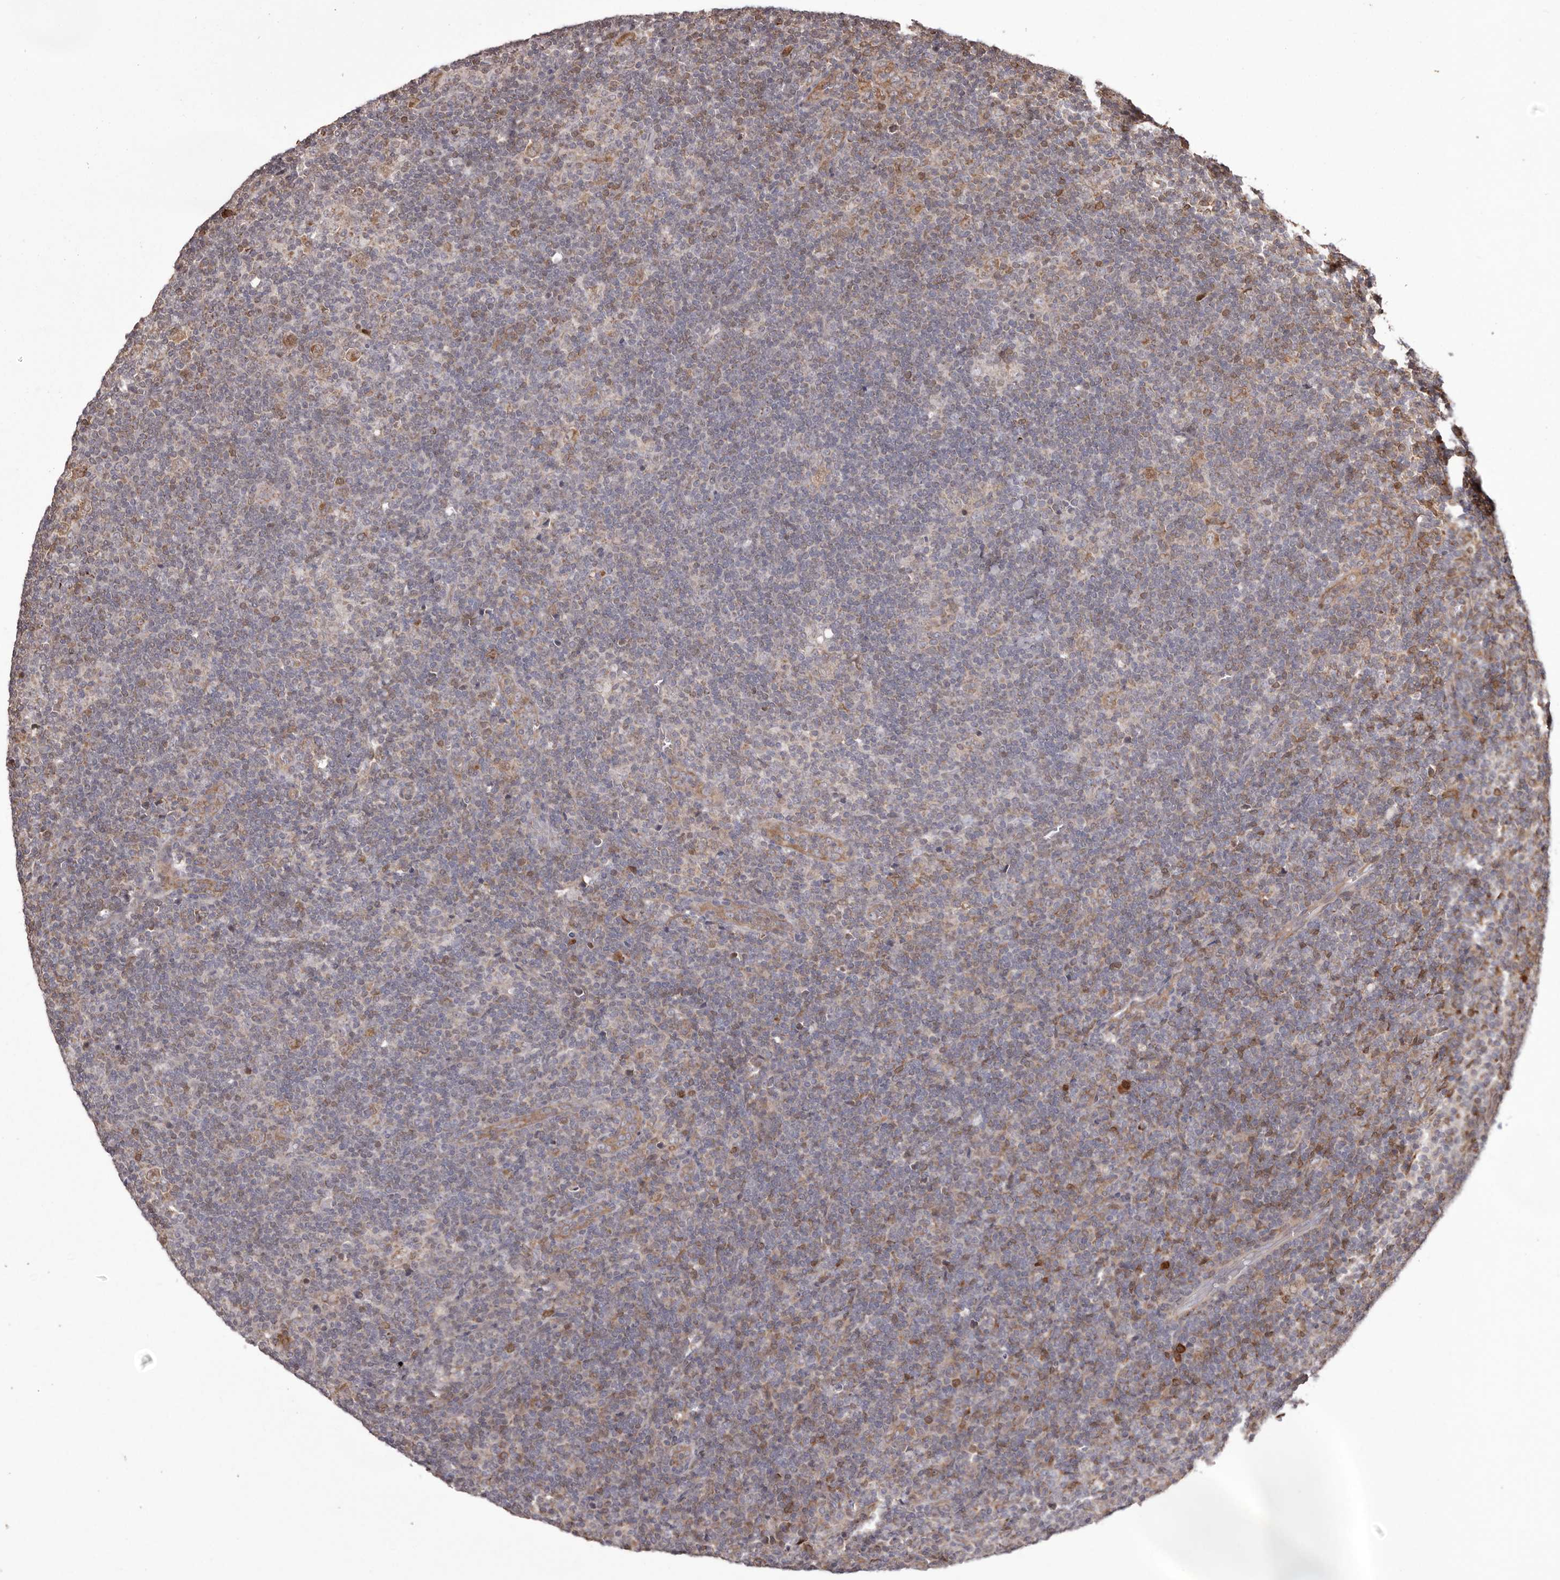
{"staining": {"intensity": "moderate", "quantity": ">75%", "location": "cytoplasmic/membranous"}, "tissue": "lymphoma", "cell_type": "Tumor cells", "image_type": "cancer", "snomed": [{"axis": "morphology", "description": "Hodgkin's disease, NOS"}, {"axis": "topography", "description": "Lymph node"}], "caption": "Hodgkin's disease tissue shows moderate cytoplasmic/membranous positivity in approximately >75% of tumor cells, visualized by immunohistochemistry.", "gene": "GFOD1", "patient": {"sex": "female", "age": 57}}